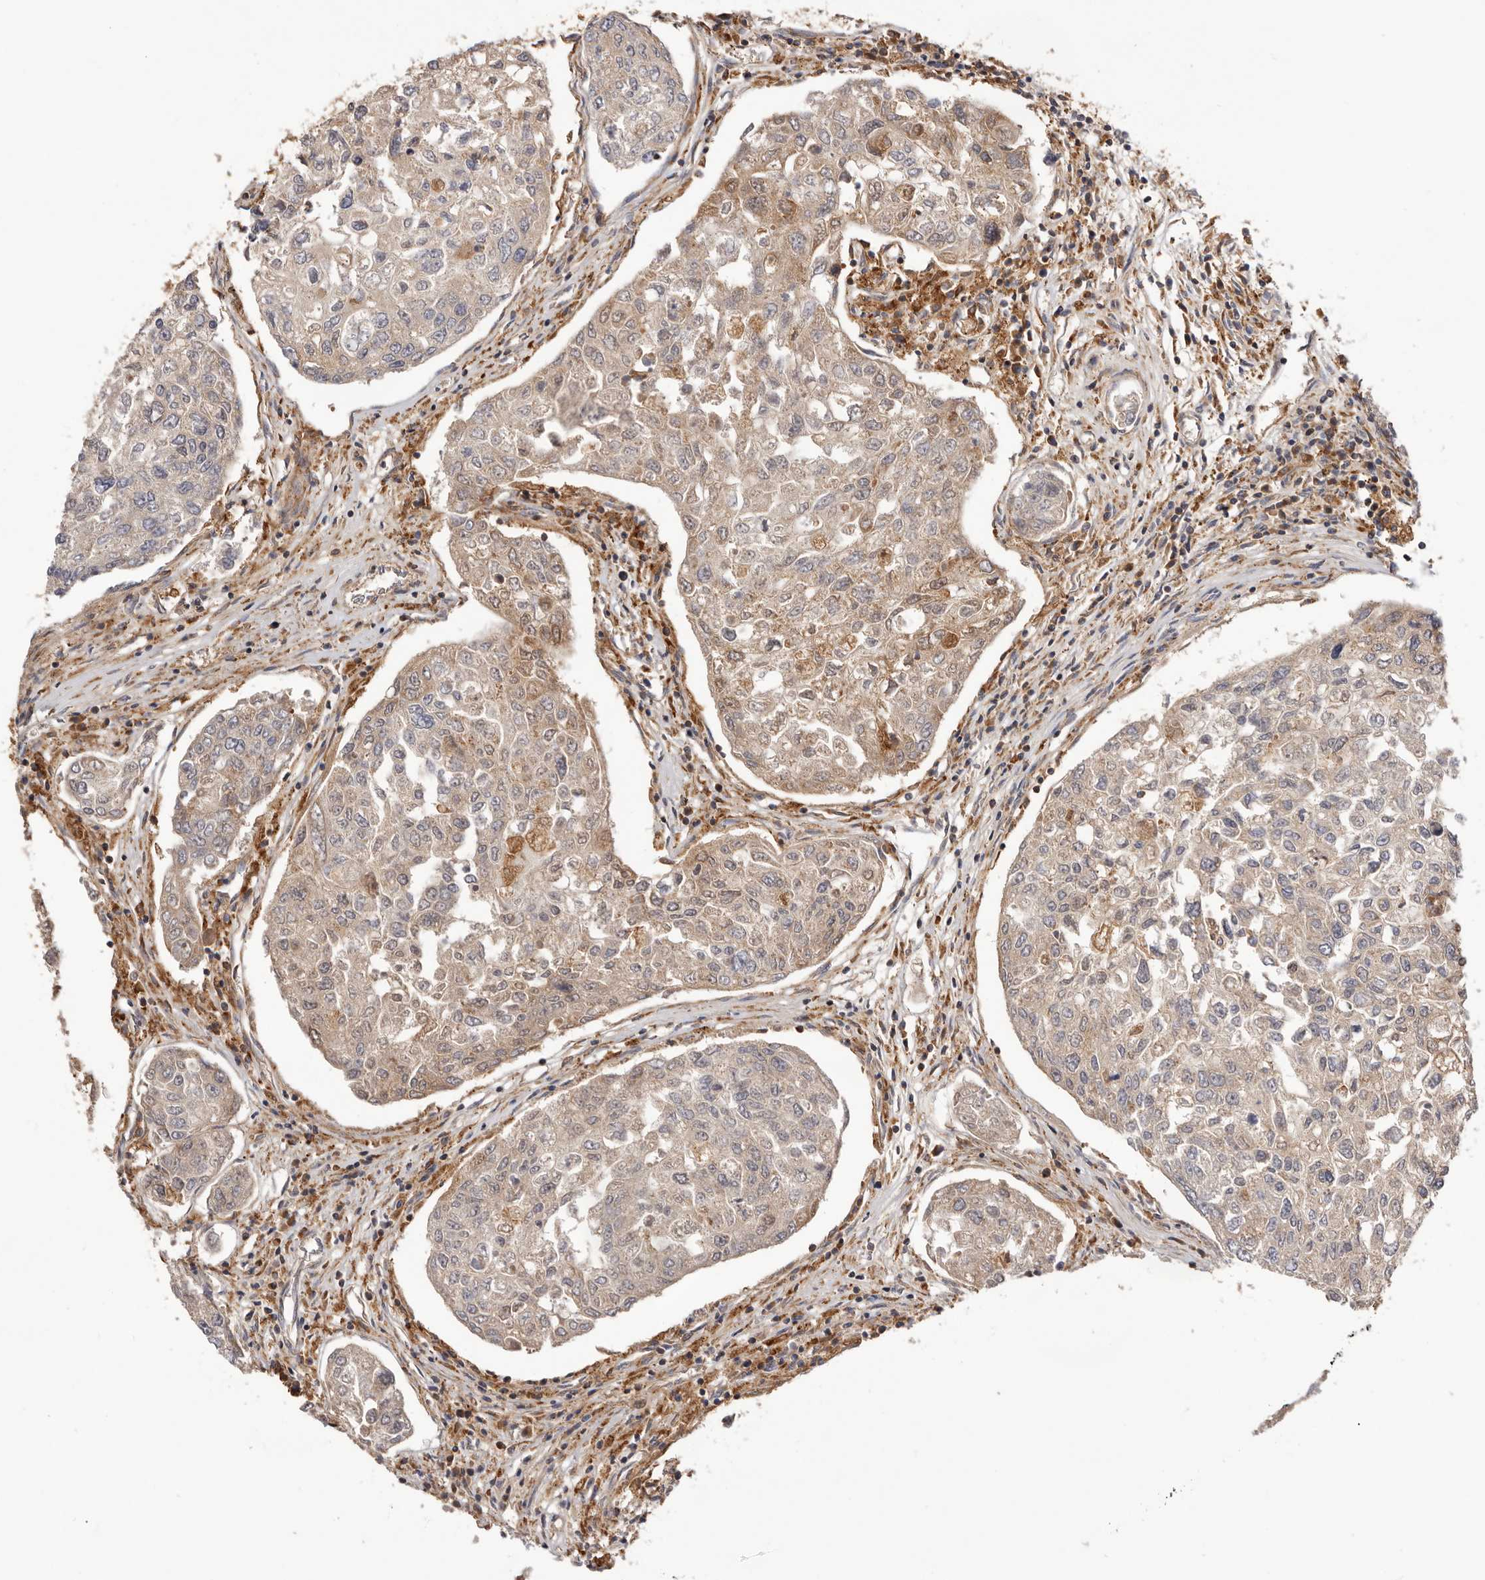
{"staining": {"intensity": "weak", "quantity": "25%-75%", "location": "cytoplasmic/membranous"}, "tissue": "urothelial cancer", "cell_type": "Tumor cells", "image_type": "cancer", "snomed": [{"axis": "morphology", "description": "Urothelial carcinoma, High grade"}, {"axis": "topography", "description": "Lymph node"}, {"axis": "topography", "description": "Urinary bladder"}], "caption": "High-grade urothelial carcinoma tissue shows weak cytoplasmic/membranous positivity in about 25%-75% of tumor cells", "gene": "RNF213", "patient": {"sex": "male", "age": 51}}